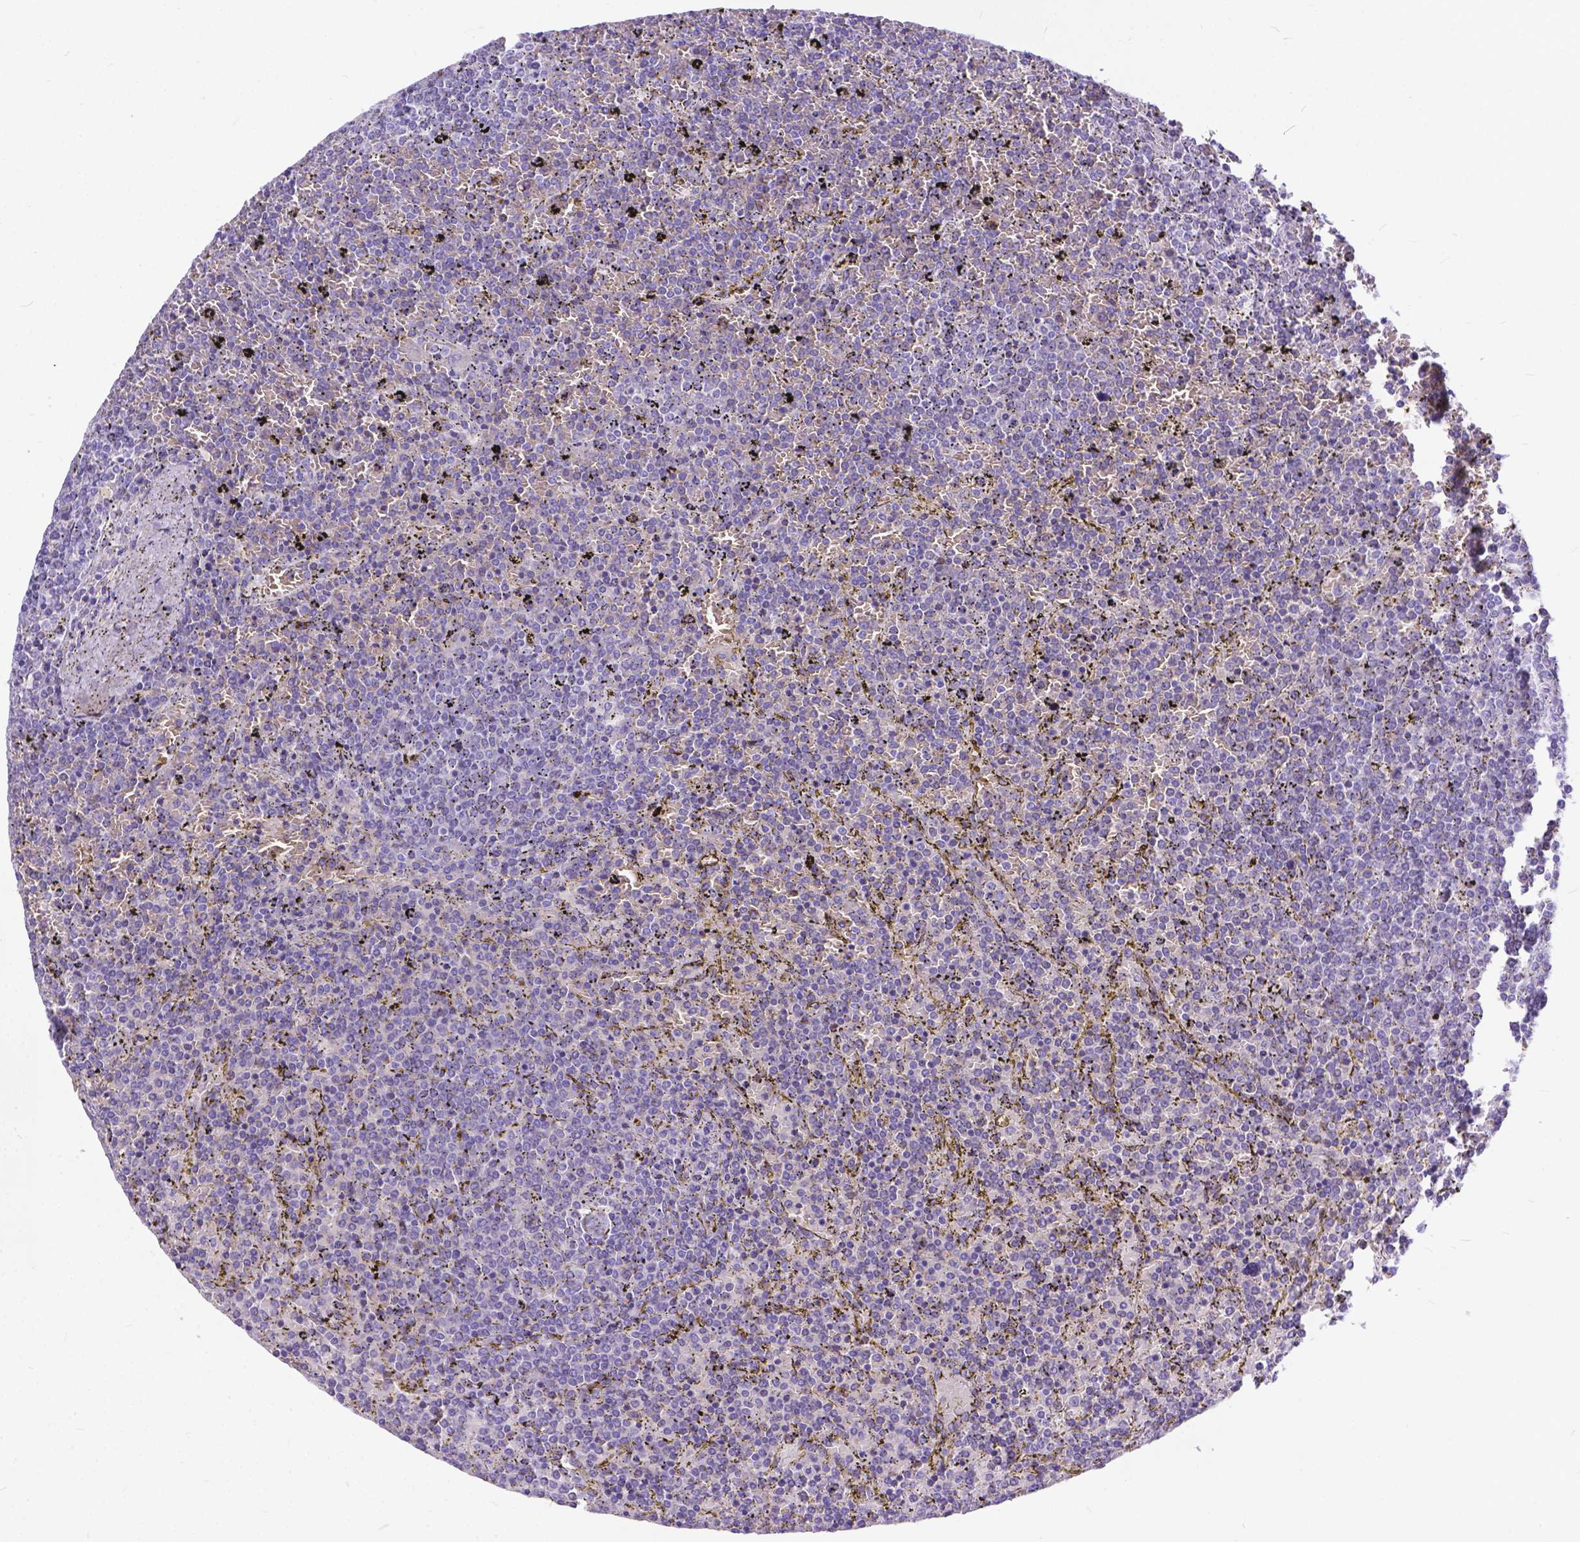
{"staining": {"intensity": "negative", "quantity": "none", "location": "none"}, "tissue": "lymphoma", "cell_type": "Tumor cells", "image_type": "cancer", "snomed": [{"axis": "morphology", "description": "Malignant lymphoma, non-Hodgkin's type, Low grade"}, {"axis": "topography", "description": "Spleen"}], "caption": "Tumor cells are negative for brown protein staining in lymphoma. The staining was performed using DAB to visualize the protein expression in brown, while the nuclei were stained in blue with hematoxylin (Magnification: 20x).", "gene": "TMEM169", "patient": {"sex": "female", "age": 77}}